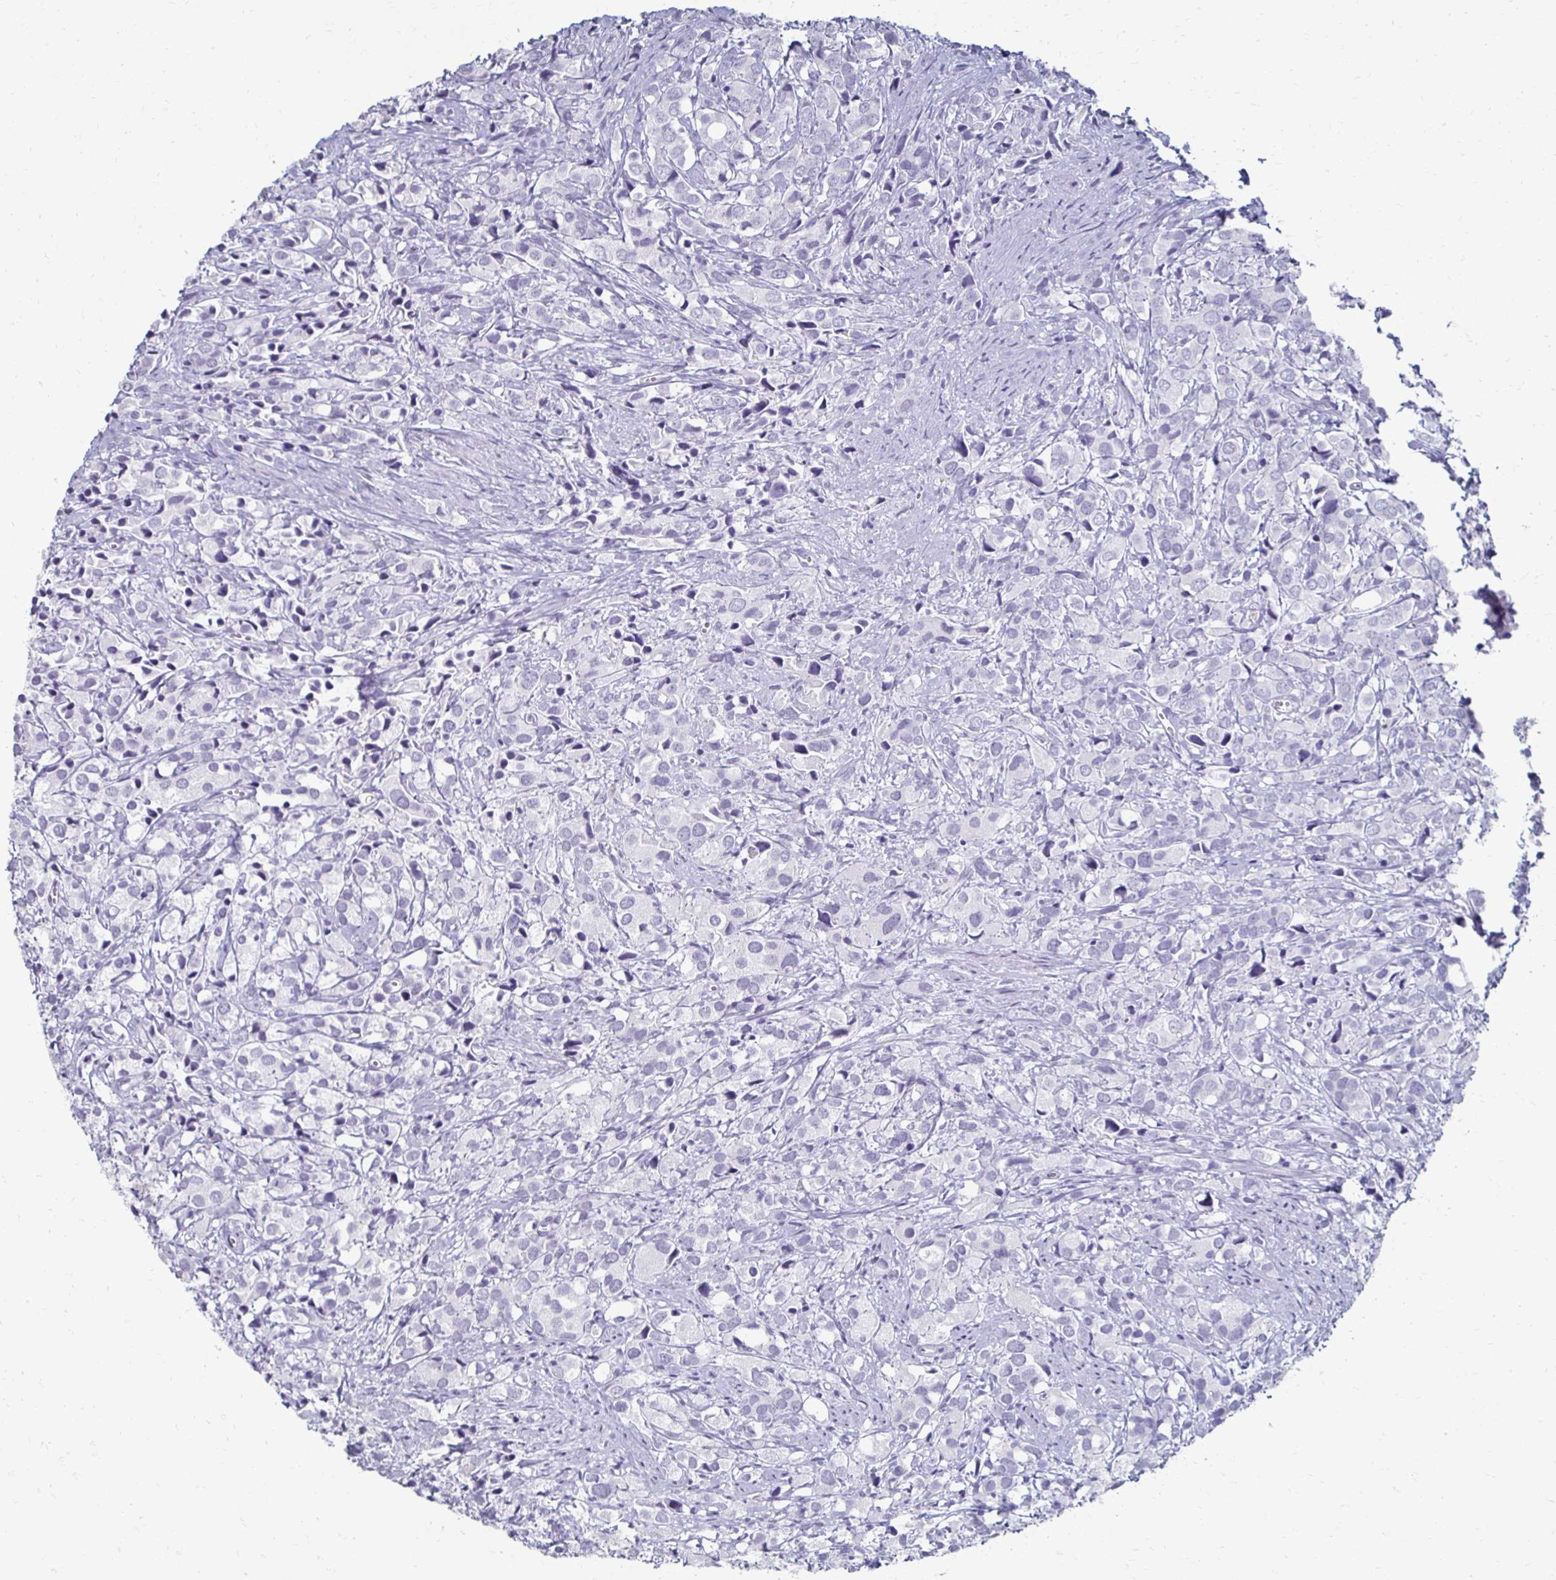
{"staining": {"intensity": "negative", "quantity": "none", "location": "none"}, "tissue": "prostate cancer", "cell_type": "Tumor cells", "image_type": "cancer", "snomed": [{"axis": "morphology", "description": "Adenocarcinoma, High grade"}, {"axis": "topography", "description": "Prostate"}], "caption": "This is an immunohistochemistry image of high-grade adenocarcinoma (prostate). There is no positivity in tumor cells.", "gene": "TOMM34", "patient": {"sex": "male", "age": 86}}